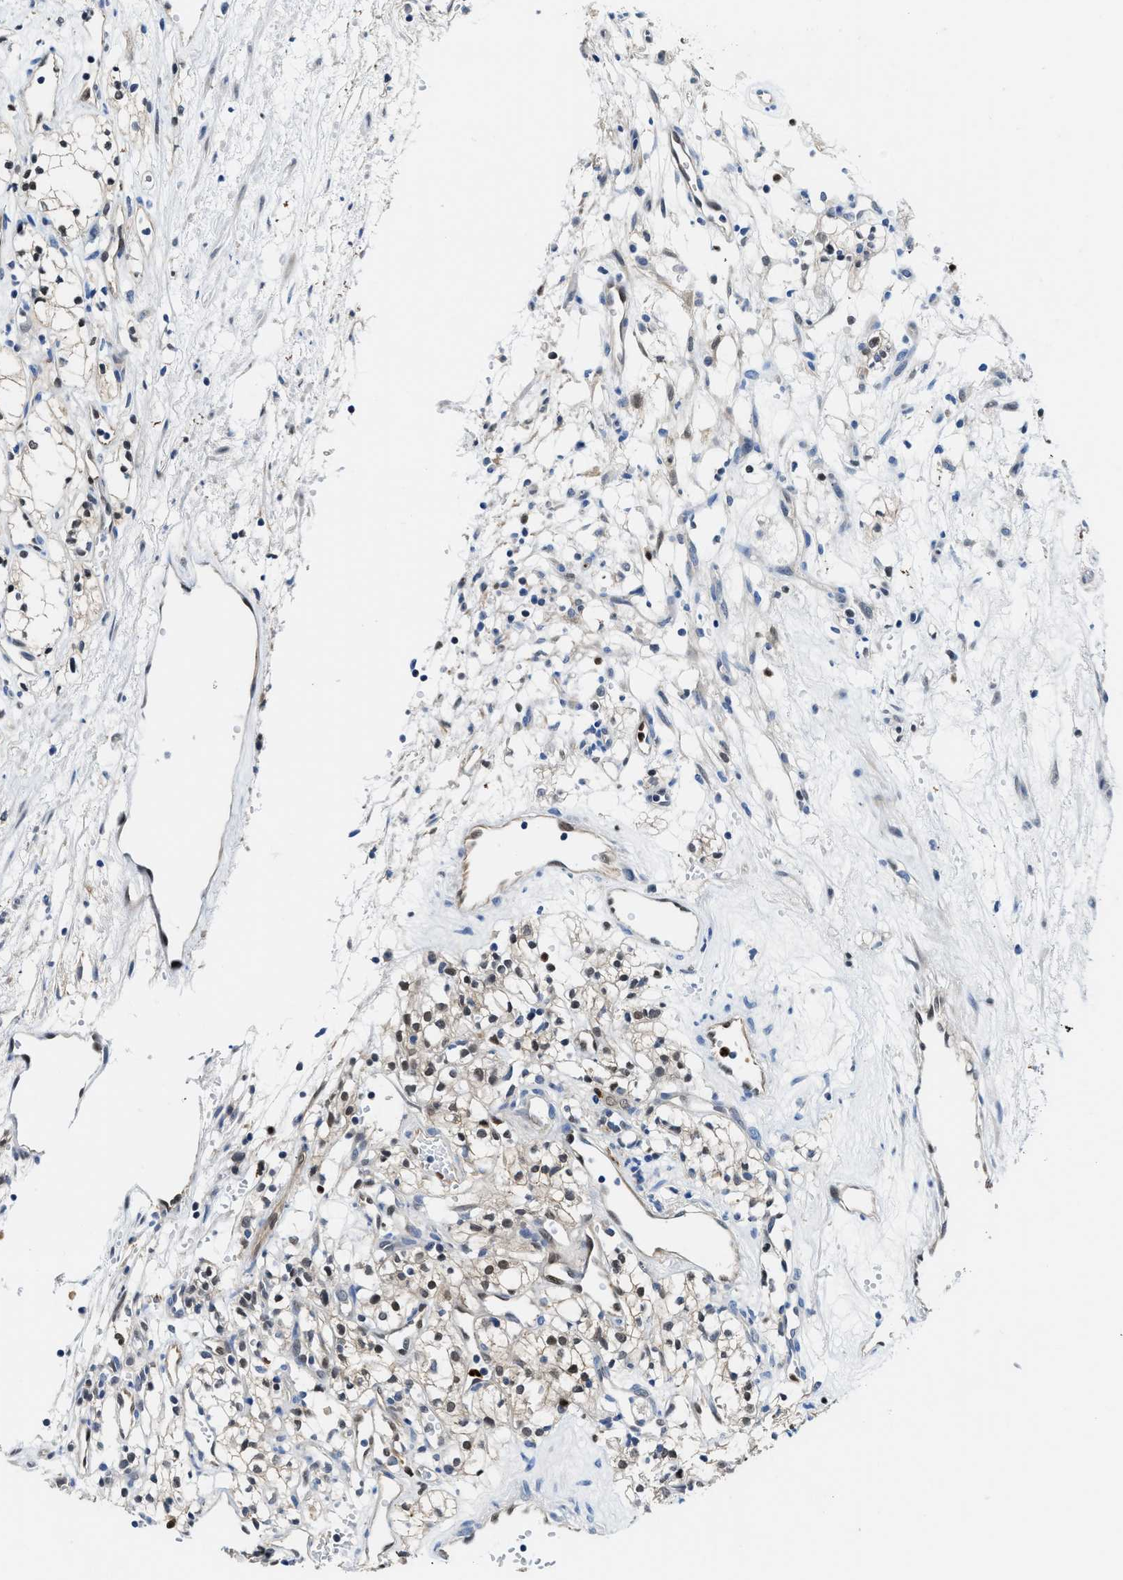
{"staining": {"intensity": "moderate", "quantity": ">75%", "location": "nuclear"}, "tissue": "renal cancer", "cell_type": "Tumor cells", "image_type": "cancer", "snomed": [{"axis": "morphology", "description": "Adenocarcinoma, NOS"}, {"axis": "topography", "description": "Kidney"}], "caption": "Renal cancer (adenocarcinoma) was stained to show a protein in brown. There is medium levels of moderate nuclear expression in about >75% of tumor cells. (IHC, brightfield microscopy, high magnification).", "gene": "LTA4H", "patient": {"sex": "male", "age": 59}}